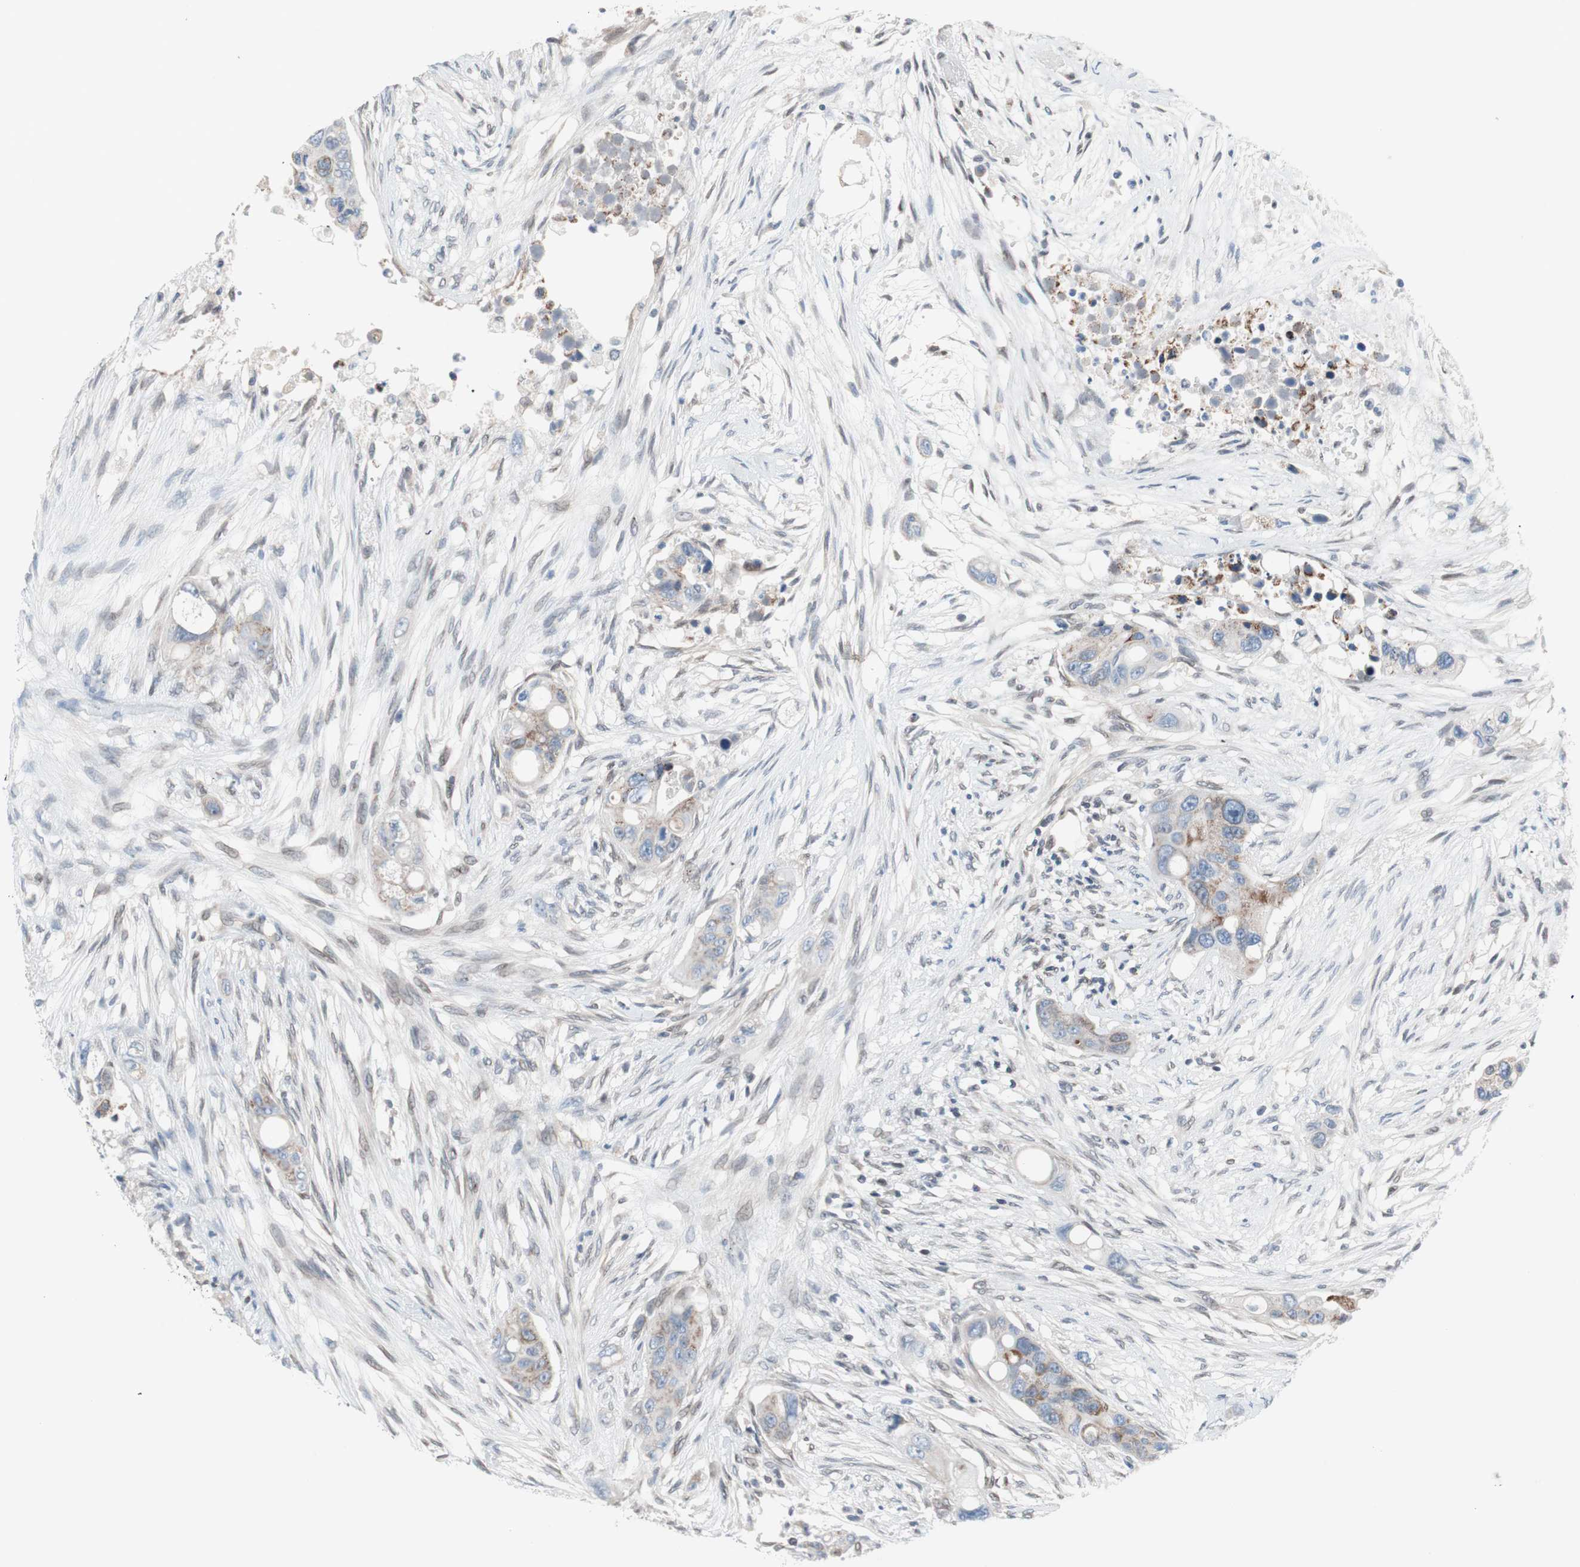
{"staining": {"intensity": "negative", "quantity": "none", "location": "none"}, "tissue": "colorectal cancer", "cell_type": "Tumor cells", "image_type": "cancer", "snomed": [{"axis": "morphology", "description": "Adenocarcinoma, NOS"}, {"axis": "topography", "description": "Colon"}], "caption": "DAB (3,3'-diaminobenzidine) immunohistochemical staining of adenocarcinoma (colorectal) displays no significant expression in tumor cells.", "gene": "ARNT2", "patient": {"sex": "female", "age": 57}}